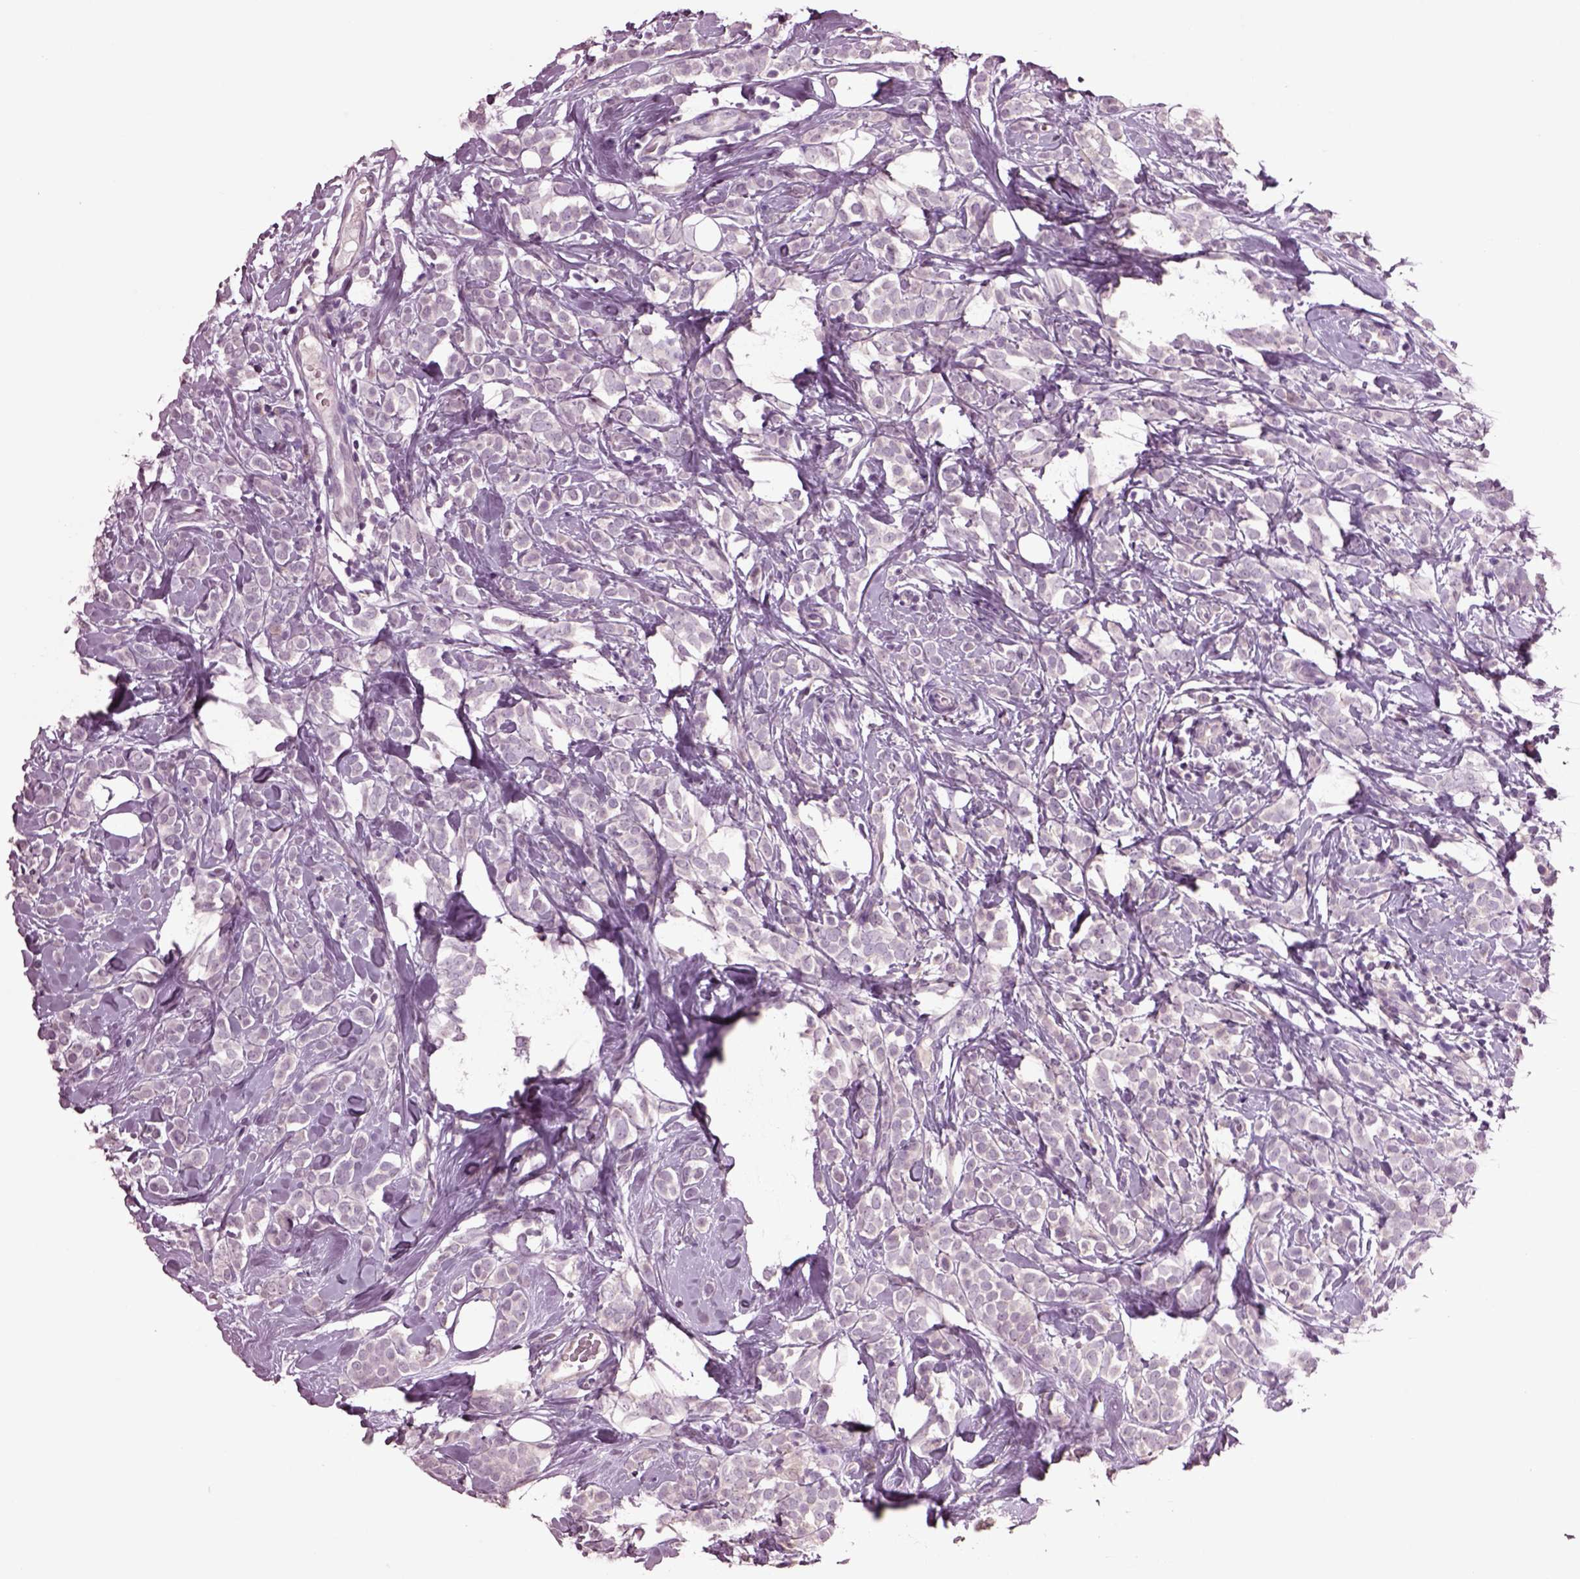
{"staining": {"intensity": "negative", "quantity": "none", "location": "none"}, "tissue": "breast cancer", "cell_type": "Tumor cells", "image_type": "cancer", "snomed": [{"axis": "morphology", "description": "Lobular carcinoma"}, {"axis": "topography", "description": "Breast"}], "caption": "This is an immunohistochemistry (IHC) micrograph of human lobular carcinoma (breast). There is no expression in tumor cells.", "gene": "CLPSL1", "patient": {"sex": "female", "age": 49}}